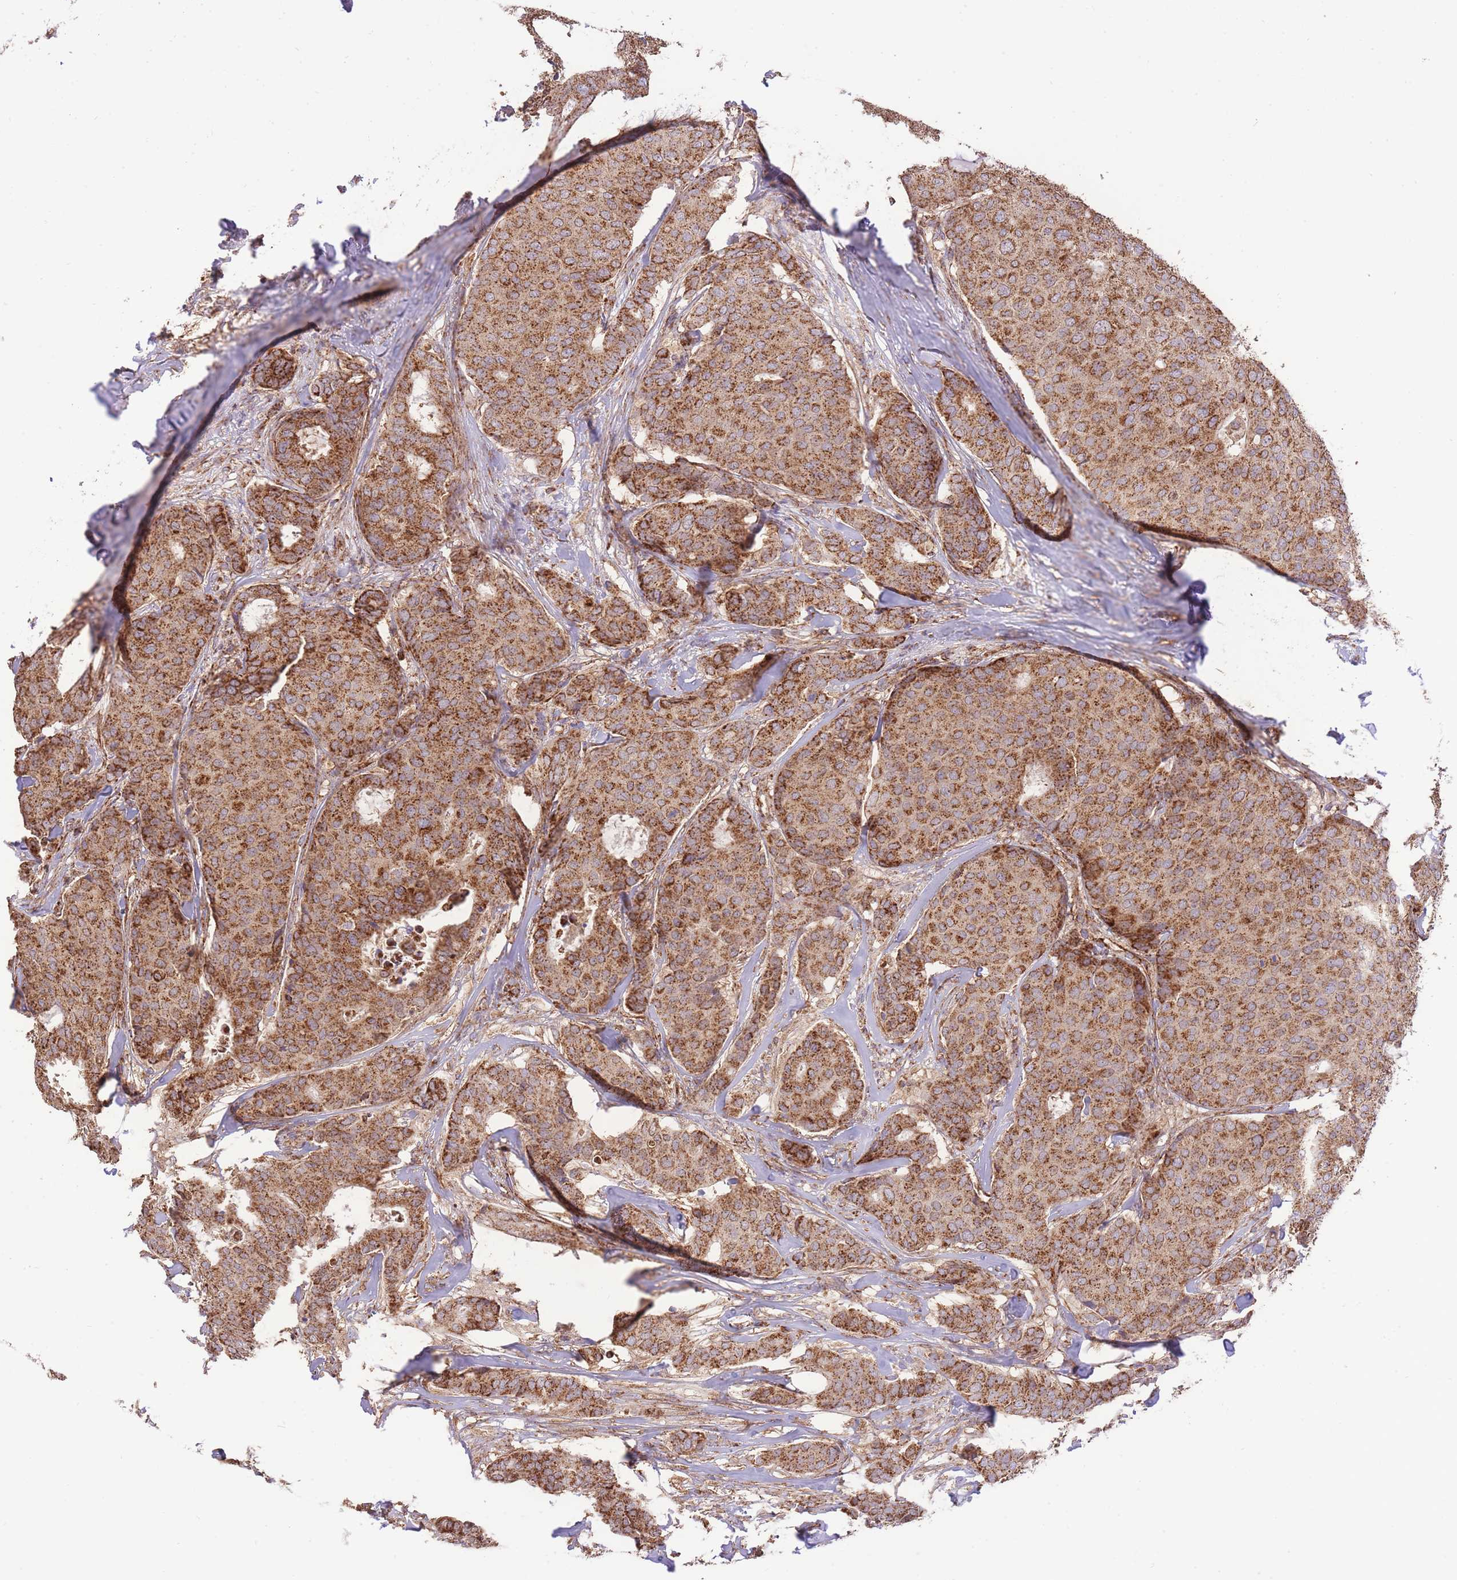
{"staining": {"intensity": "strong", "quantity": ">75%", "location": "cytoplasmic/membranous"}, "tissue": "breast cancer", "cell_type": "Tumor cells", "image_type": "cancer", "snomed": [{"axis": "morphology", "description": "Duct carcinoma"}, {"axis": "topography", "description": "Breast"}], "caption": "Immunohistochemistry (IHC) (DAB) staining of human invasive ductal carcinoma (breast) shows strong cytoplasmic/membranous protein staining in about >75% of tumor cells.", "gene": "PREP", "patient": {"sex": "female", "age": 75}}